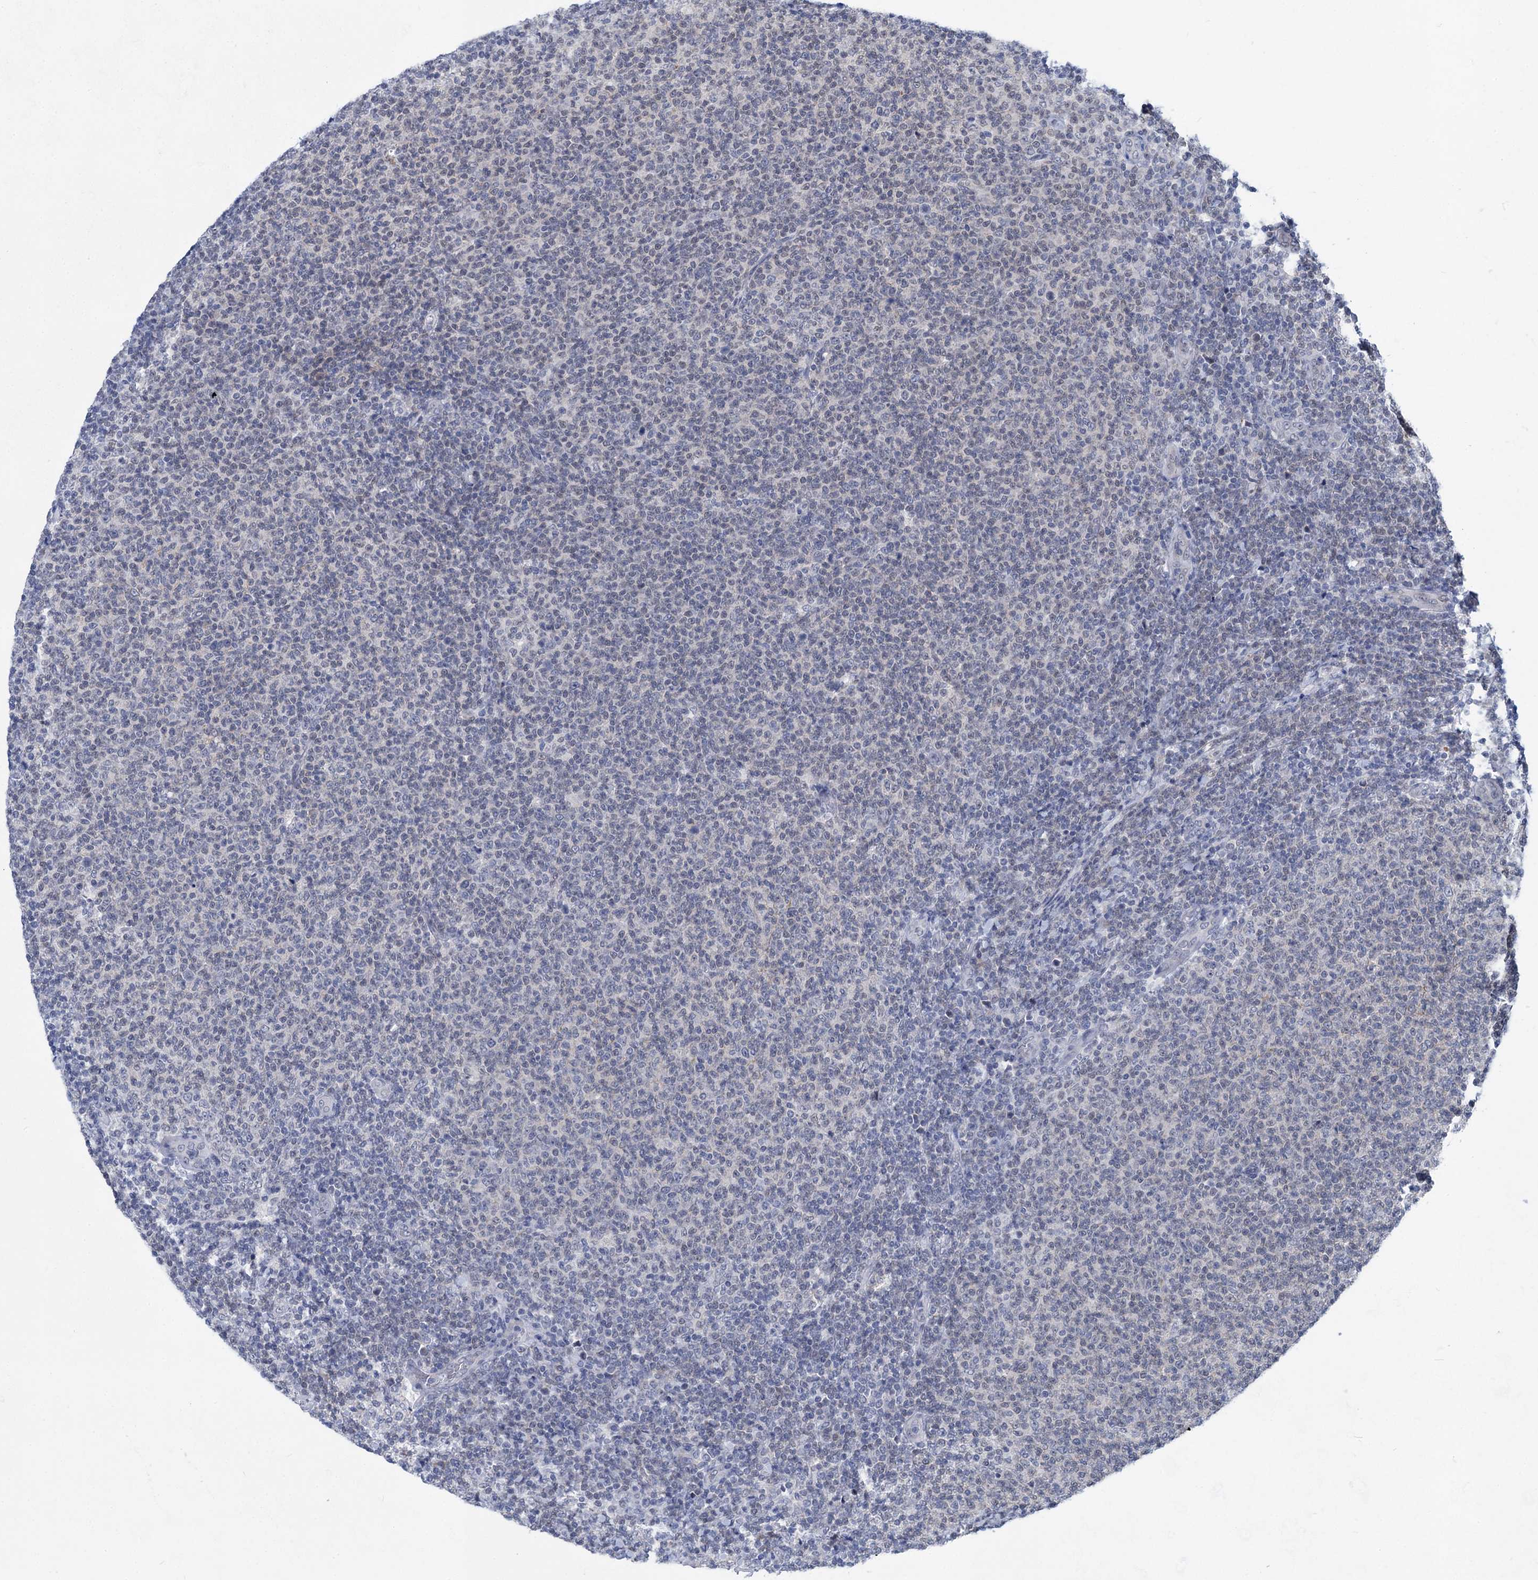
{"staining": {"intensity": "negative", "quantity": "none", "location": "none"}, "tissue": "lymphoma", "cell_type": "Tumor cells", "image_type": "cancer", "snomed": [{"axis": "morphology", "description": "Malignant lymphoma, non-Hodgkin's type, Low grade"}, {"axis": "topography", "description": "Lymph node"}], "caption": "Immunohistochemistry (IHC) of low-grade malignant lymphoma, non-Hodgkin's type demonstrates no staining in tumor cells. Nuclei are stained in blue.", "gene": "TTC17", "patient": {"sex": "male", "age": 66}}